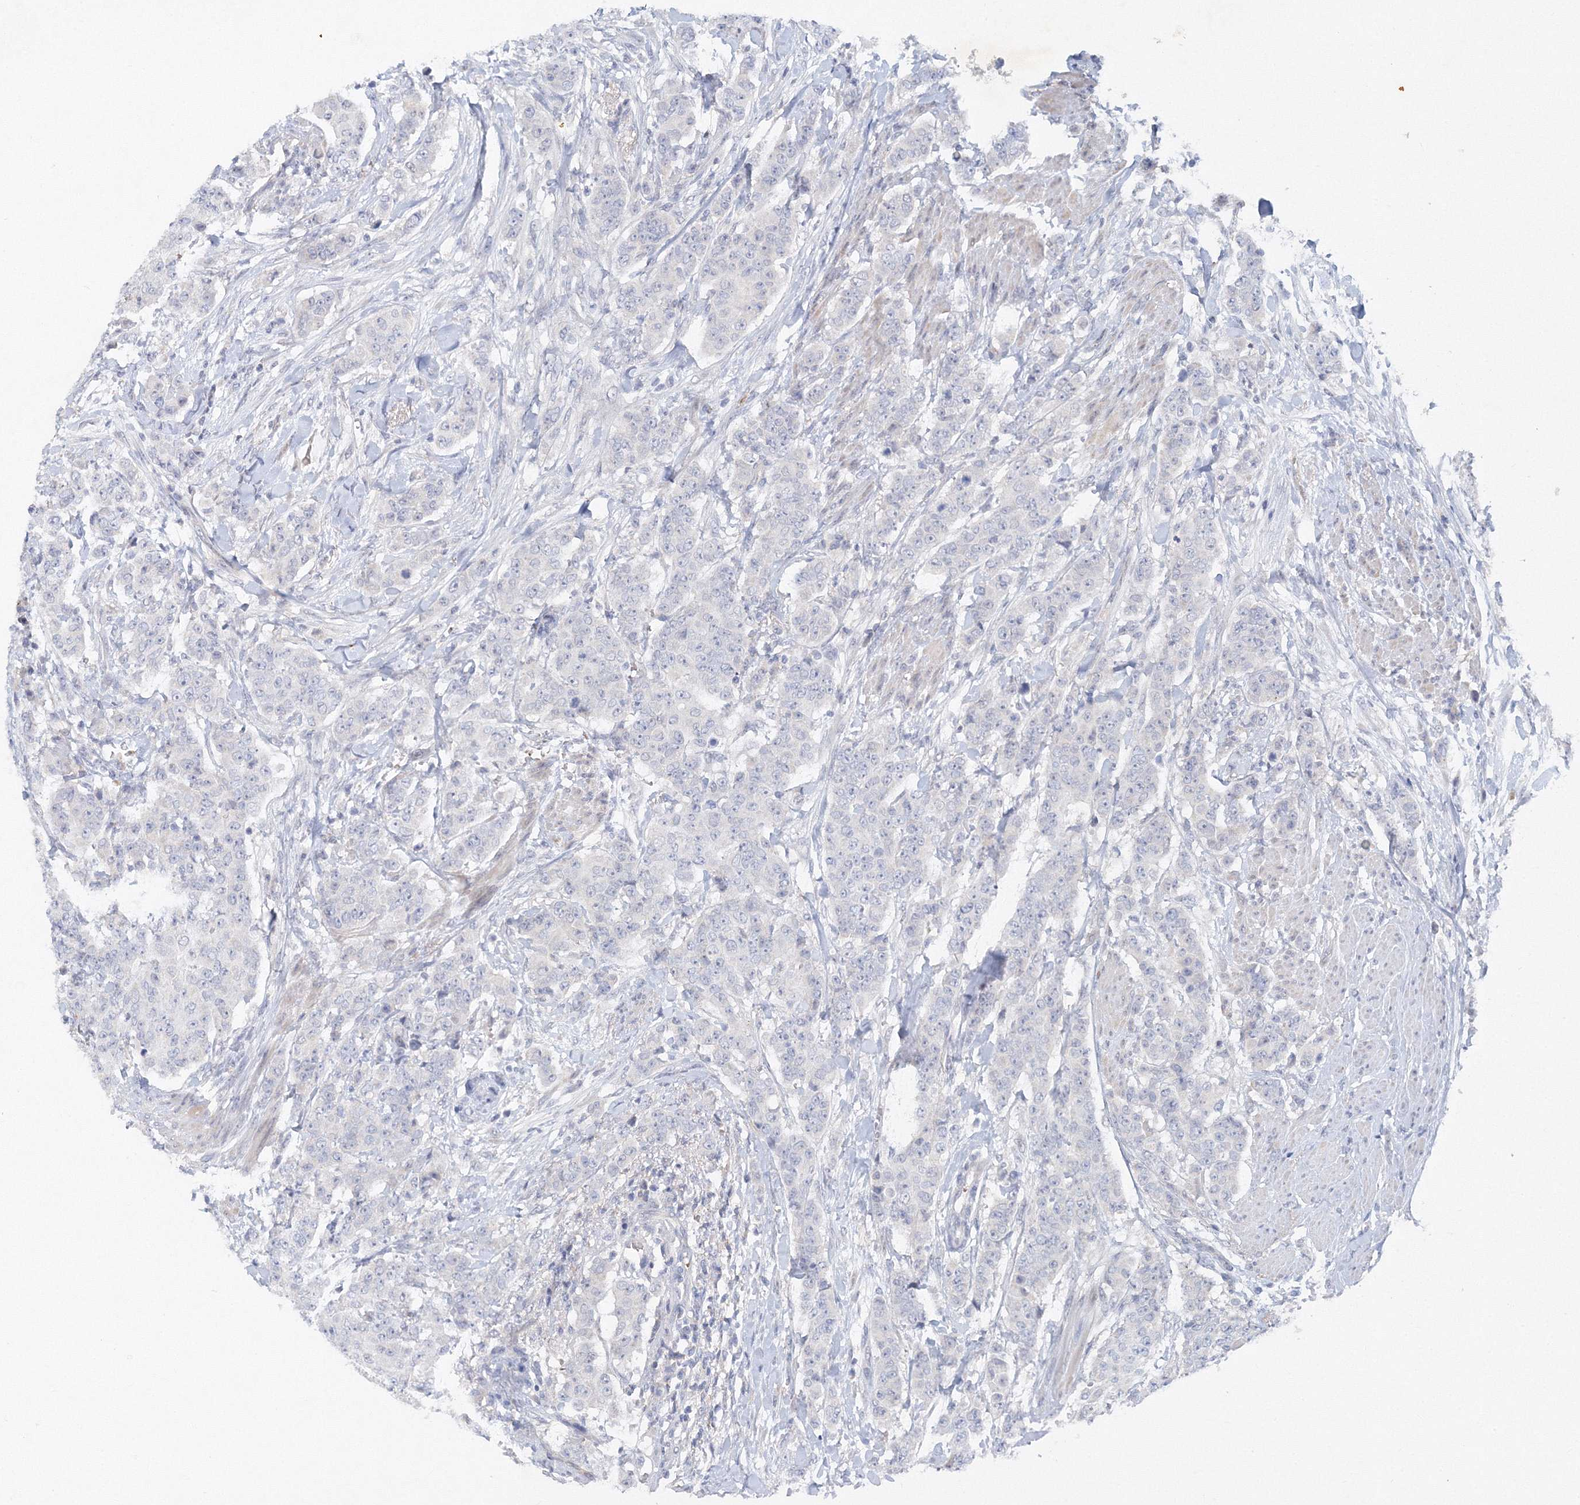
{"staining": {"intensity": "negative", "quantity": "none", "location": "none"}, "tissue": "breast cancer", "cell_type": "Tumor cells", "image_type": "cancer", "snomed": [{"axis": "morphology", "description": "Duct carcinoma"}, {"axis": "topography", "description": "Breast"}], "caption": "DAB (3,3'-diaminobenzidine) immunohistochemical staining of human breast cancer (infiltrating ductal carcinoma) reveals no significant staining in tumor cells.", "gene": "SH3BP5", "patient": {"sex": "female", "age": 40}}